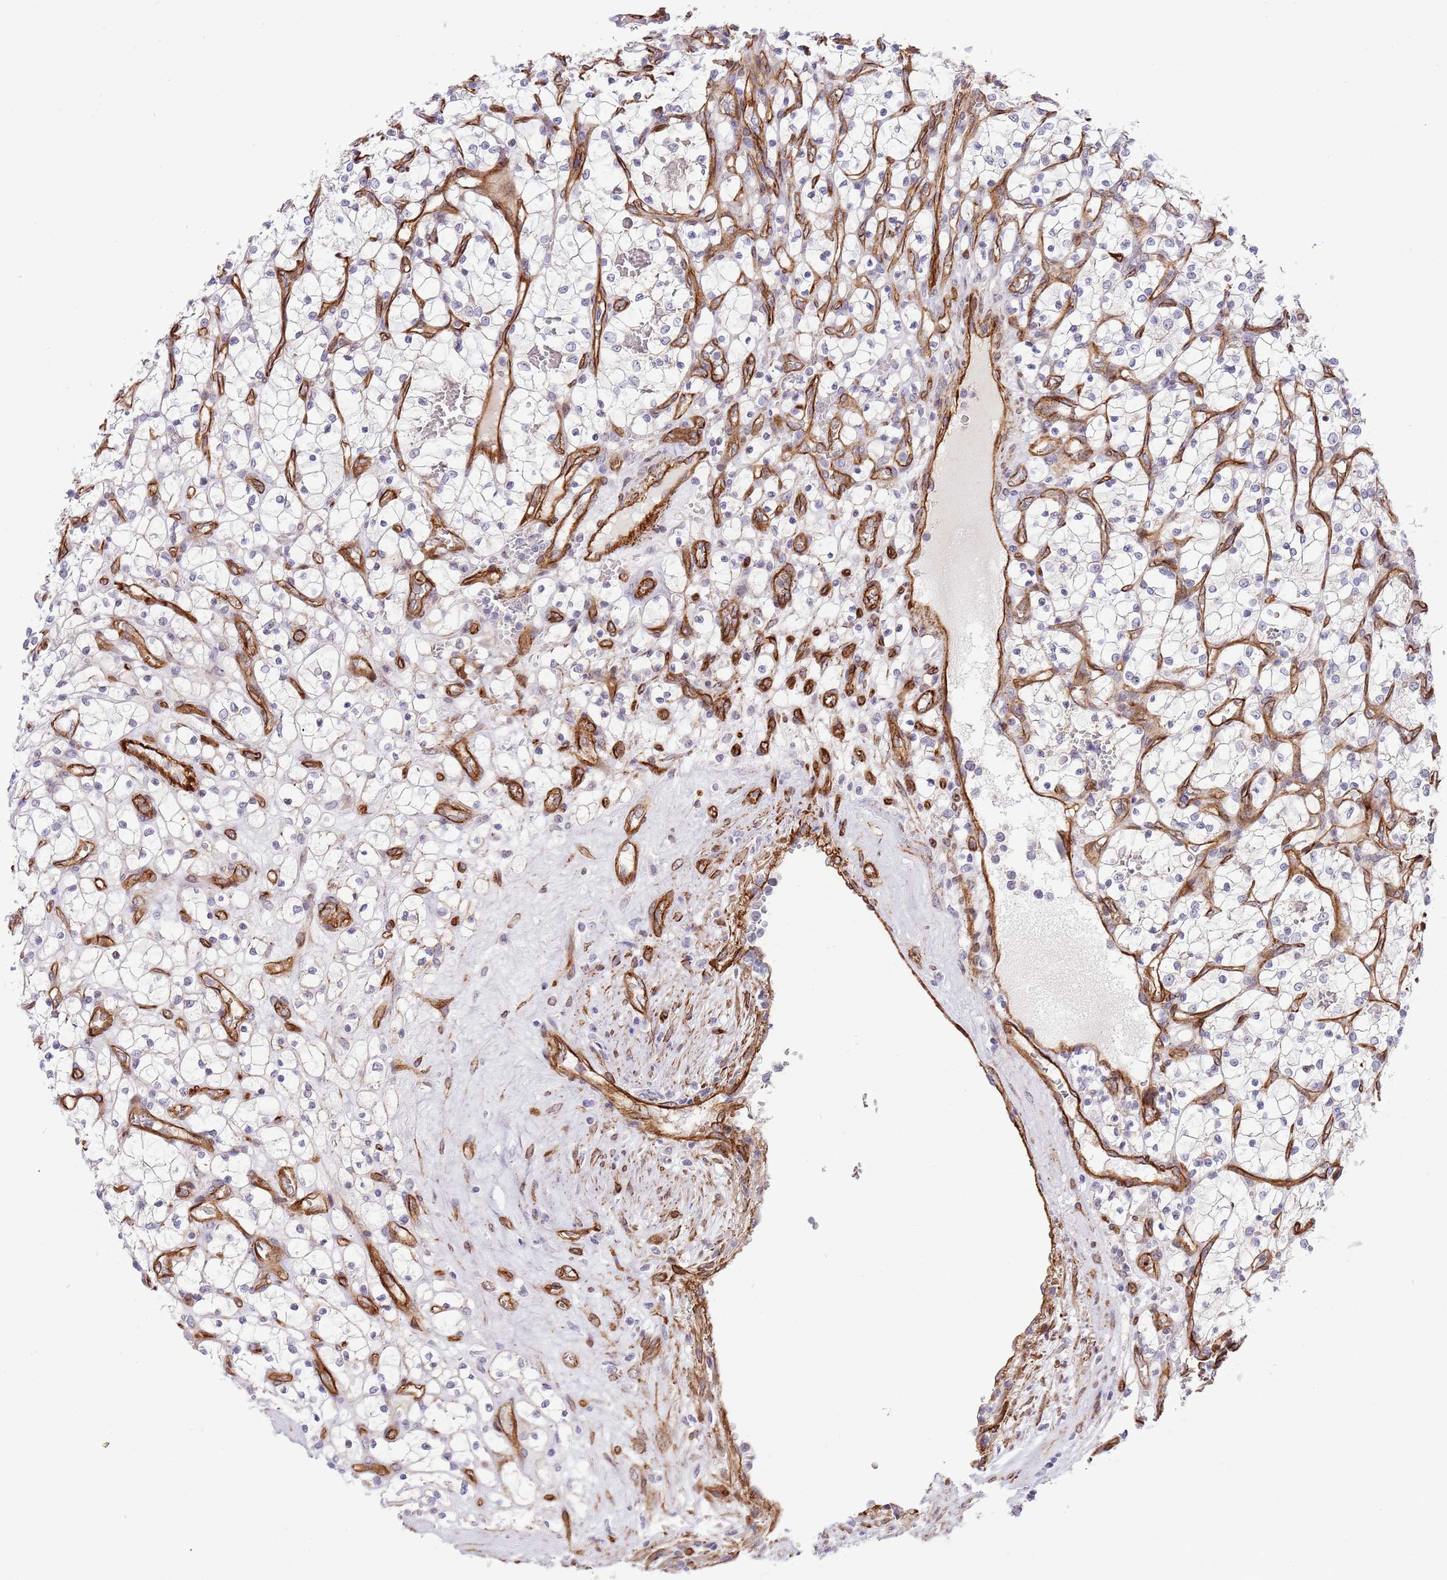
{"staining": {"intensity": "negative", "quantity": "none", "location": "none"}, "tissue": "renal cancer", "cell_type": "Tumor cells", "image_type": "cancer", "snomed": [{"axis": "morphology", "description": "Adenocarcinoma, NOS"}, {"axis": "topography", "description": "Kidney"}], "caption": "The immunohistochemistry photomicrograph has no significant expression in tumor cells of adenocarcinoma (renal) tissue. The staining was performed using DAB (3,3'-diaminobenzidine) to visualize the protein expression in brown, while the nuclei were stained in blue with hematoxylin (Magnification: 20x).", "gene": "NEK3", "patient": {"sex": "female", "age": 69}}